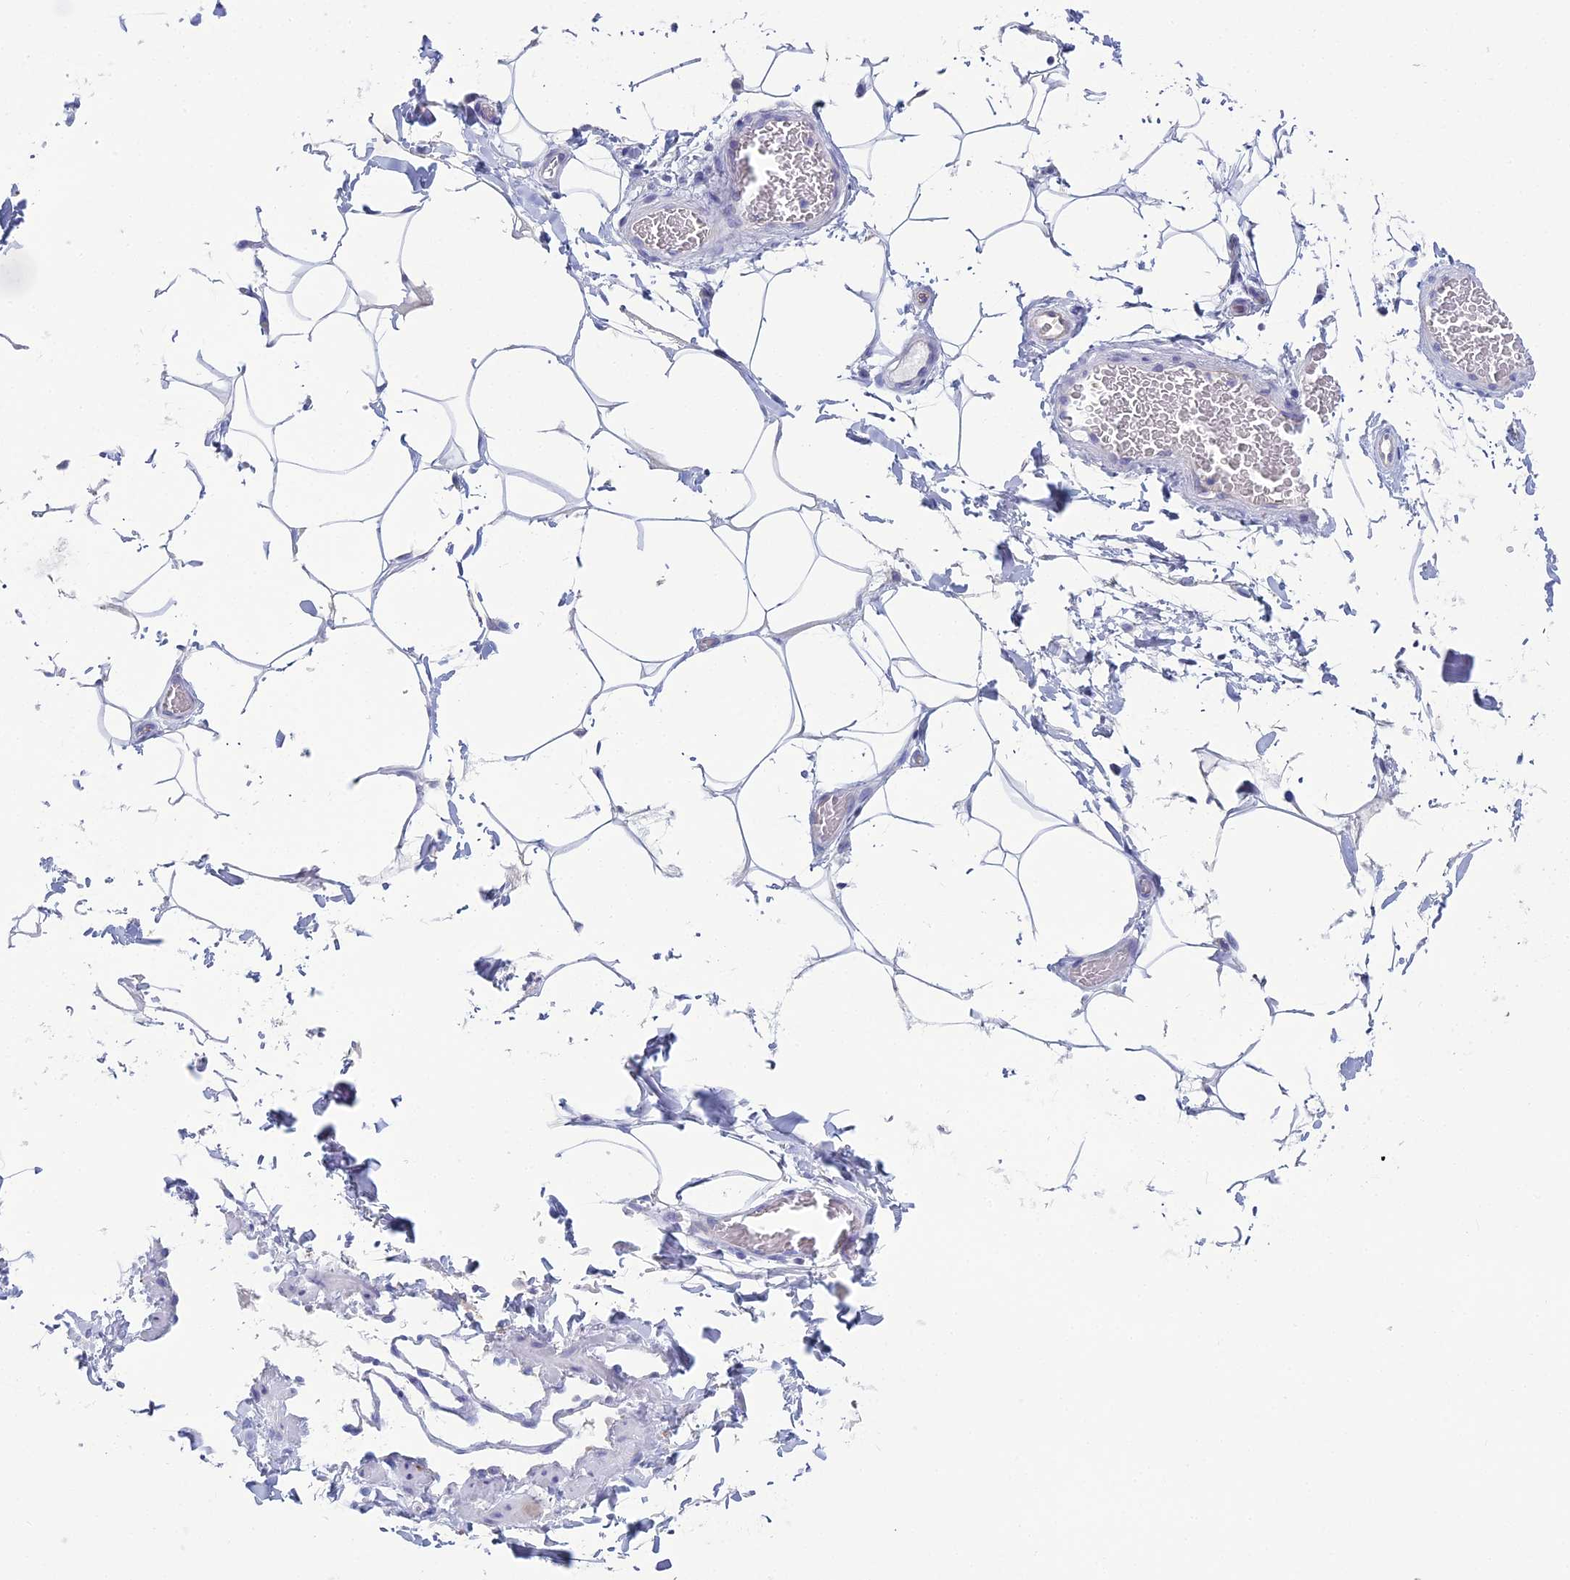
{"staining": {"intensity": "negative", "quantity": "none", "location": "none"}, "tissue": "adipose tissue", "cell_type": "Adipocytes", "image_type": "normal", "snomed": [{"axis": "morphology", "description": "Normal tissue, NOS"}, {"axis": "topography", "description": "Soft tissue"}, {"axis": "topography", "description": "Adipose tissue"}, {"axis": "topography", "description": "Vascular tissue"}, {"axis": "topography", "description": "Peripheral nerve tissue"}], "caption": "A high-resolution image shows IHC staining of benign adipose tissue, which demonstrates no significant staining in adipocytes.", "gene": "ACE", "patient": {"sex": "male", "age": 46}}